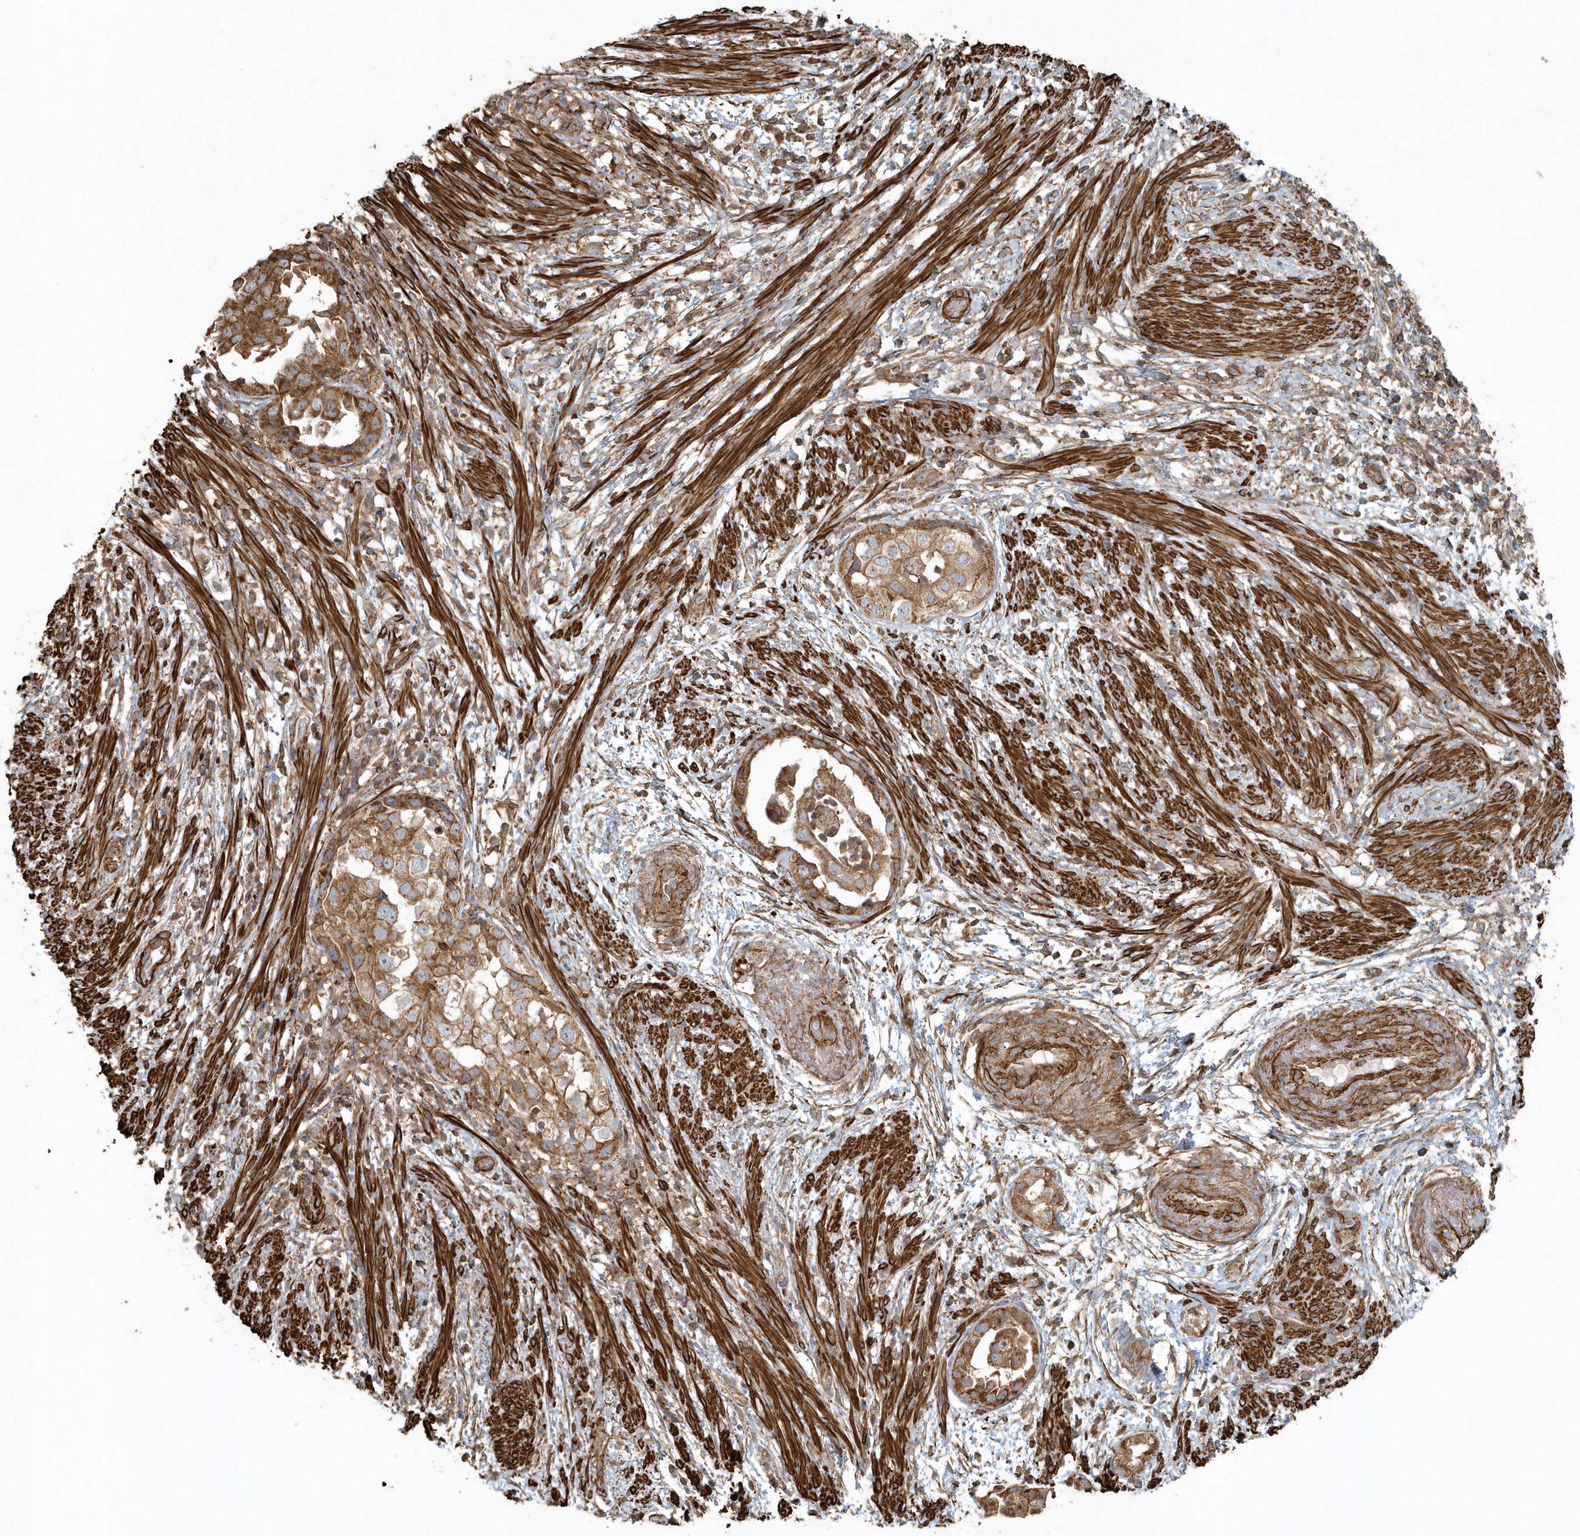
{"staining": {"intensity": "moderate", "quantity": ">75%", "location": "cytoplasmic/membranous"}, "tissue": "endometrial cancer", "cell_type": "Tumor cells", "image_type": "cancer", "snomed": [{"axis": "morphology", "description": "Adenocarcinoma, NOS"}, {"axis": "topography", "description": "Endometrium"}], "caption": "This is an image of IHC staining of endometrial cancer, which shows moderate positivity in the cytoplasmic/membranous of tumor cells.", "gene": "MMUT", "patient": {"sex": "female", "age": 85}}